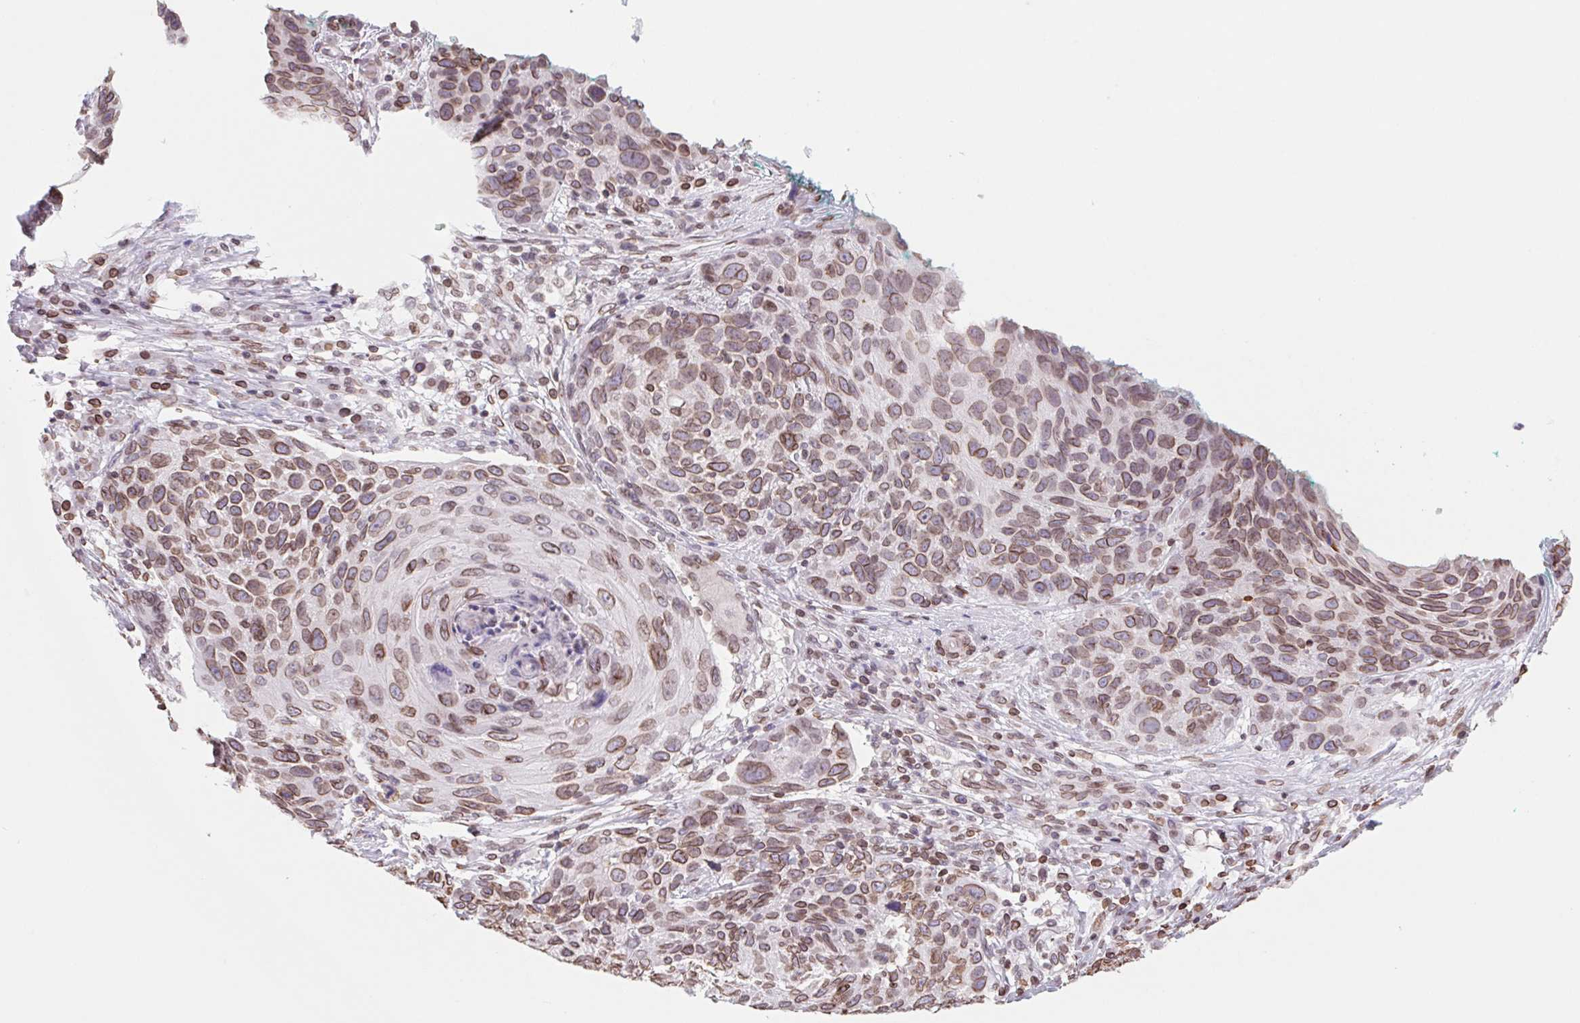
{"staining": {"intensity": "moderate", "quantity": ">75%", "location": "cytoplasmic/membranous,nuclear"}, "tissue": "skin cancer", "cell_type": "Tumor cells", "image_type": "cancer", "snomed": [{"axis": "morphology", "description": "Squamous cell carcinoma, NOS"}, {"axis": "topography", "description": "Skin"}], "caption": "IHC histopathology image of human skin cancer (squamous cell carcinoma) stained for a protein (brown), which demonstrates medium levels of moderate cytoplasmic/membranous and nuclear positivity in approximately >75% of tumor cells.", "gene": "LMNB2", "patient": {"sex": "male", "age": 92}}